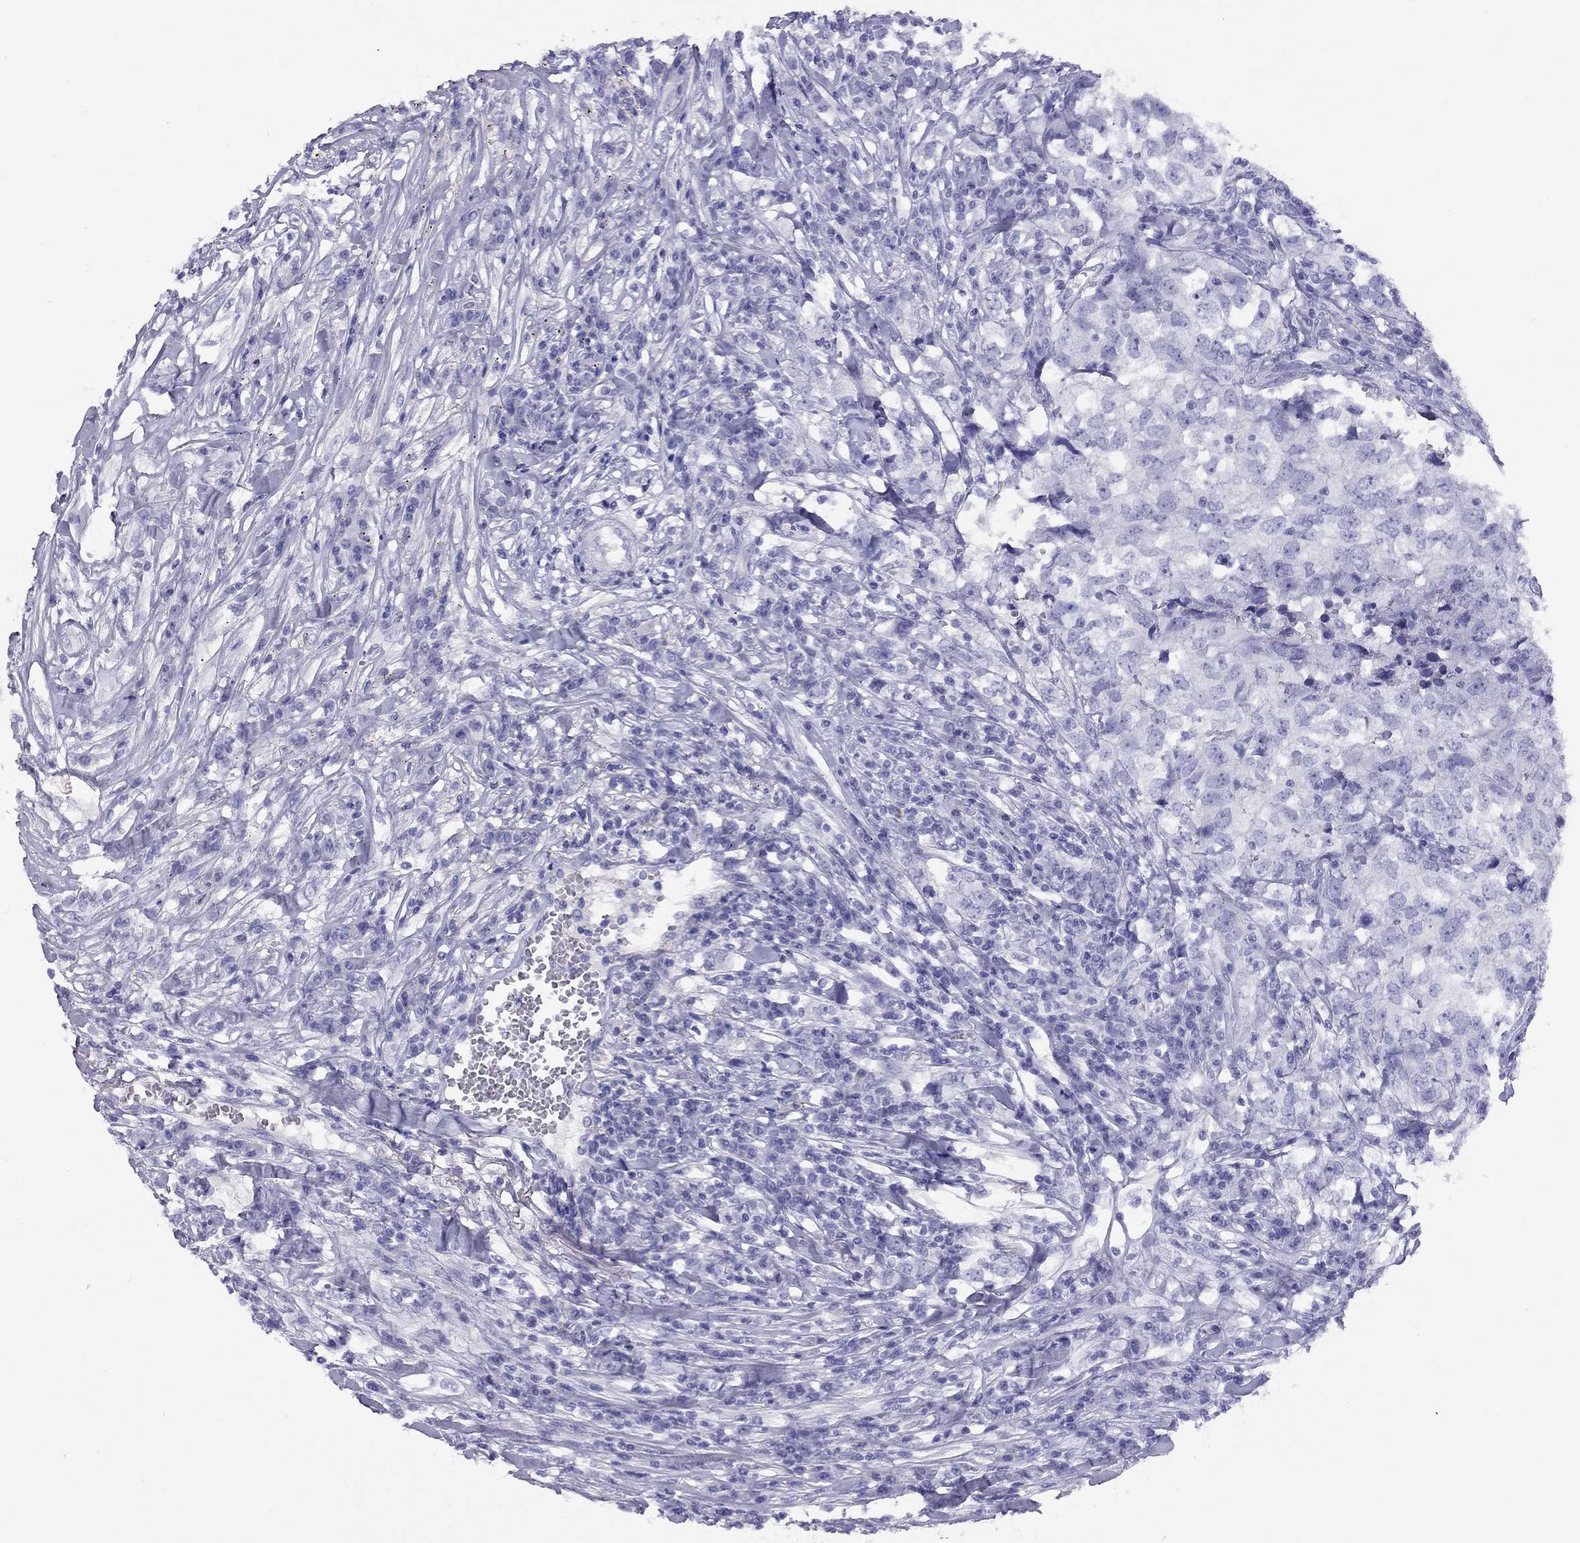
{"staining": {"intensity": "negative", "quantity": "none", "location": "none"}, "tissue": "breast cancer", "cell_type": "Tumor cells", "image_type": "cancer", "snomed": [{"axis": "morphology", "description": "Duct carcinoma"}, {"axis": "topography", "description": "Breast"}], "caption": "This is an immunohistochemistry micrograph of infiltrating ductal carcinoma (breast). There is no positivity in tumor cells.", "gene": "LRIT2", "patient": {"sex": "female", "age": 30}}